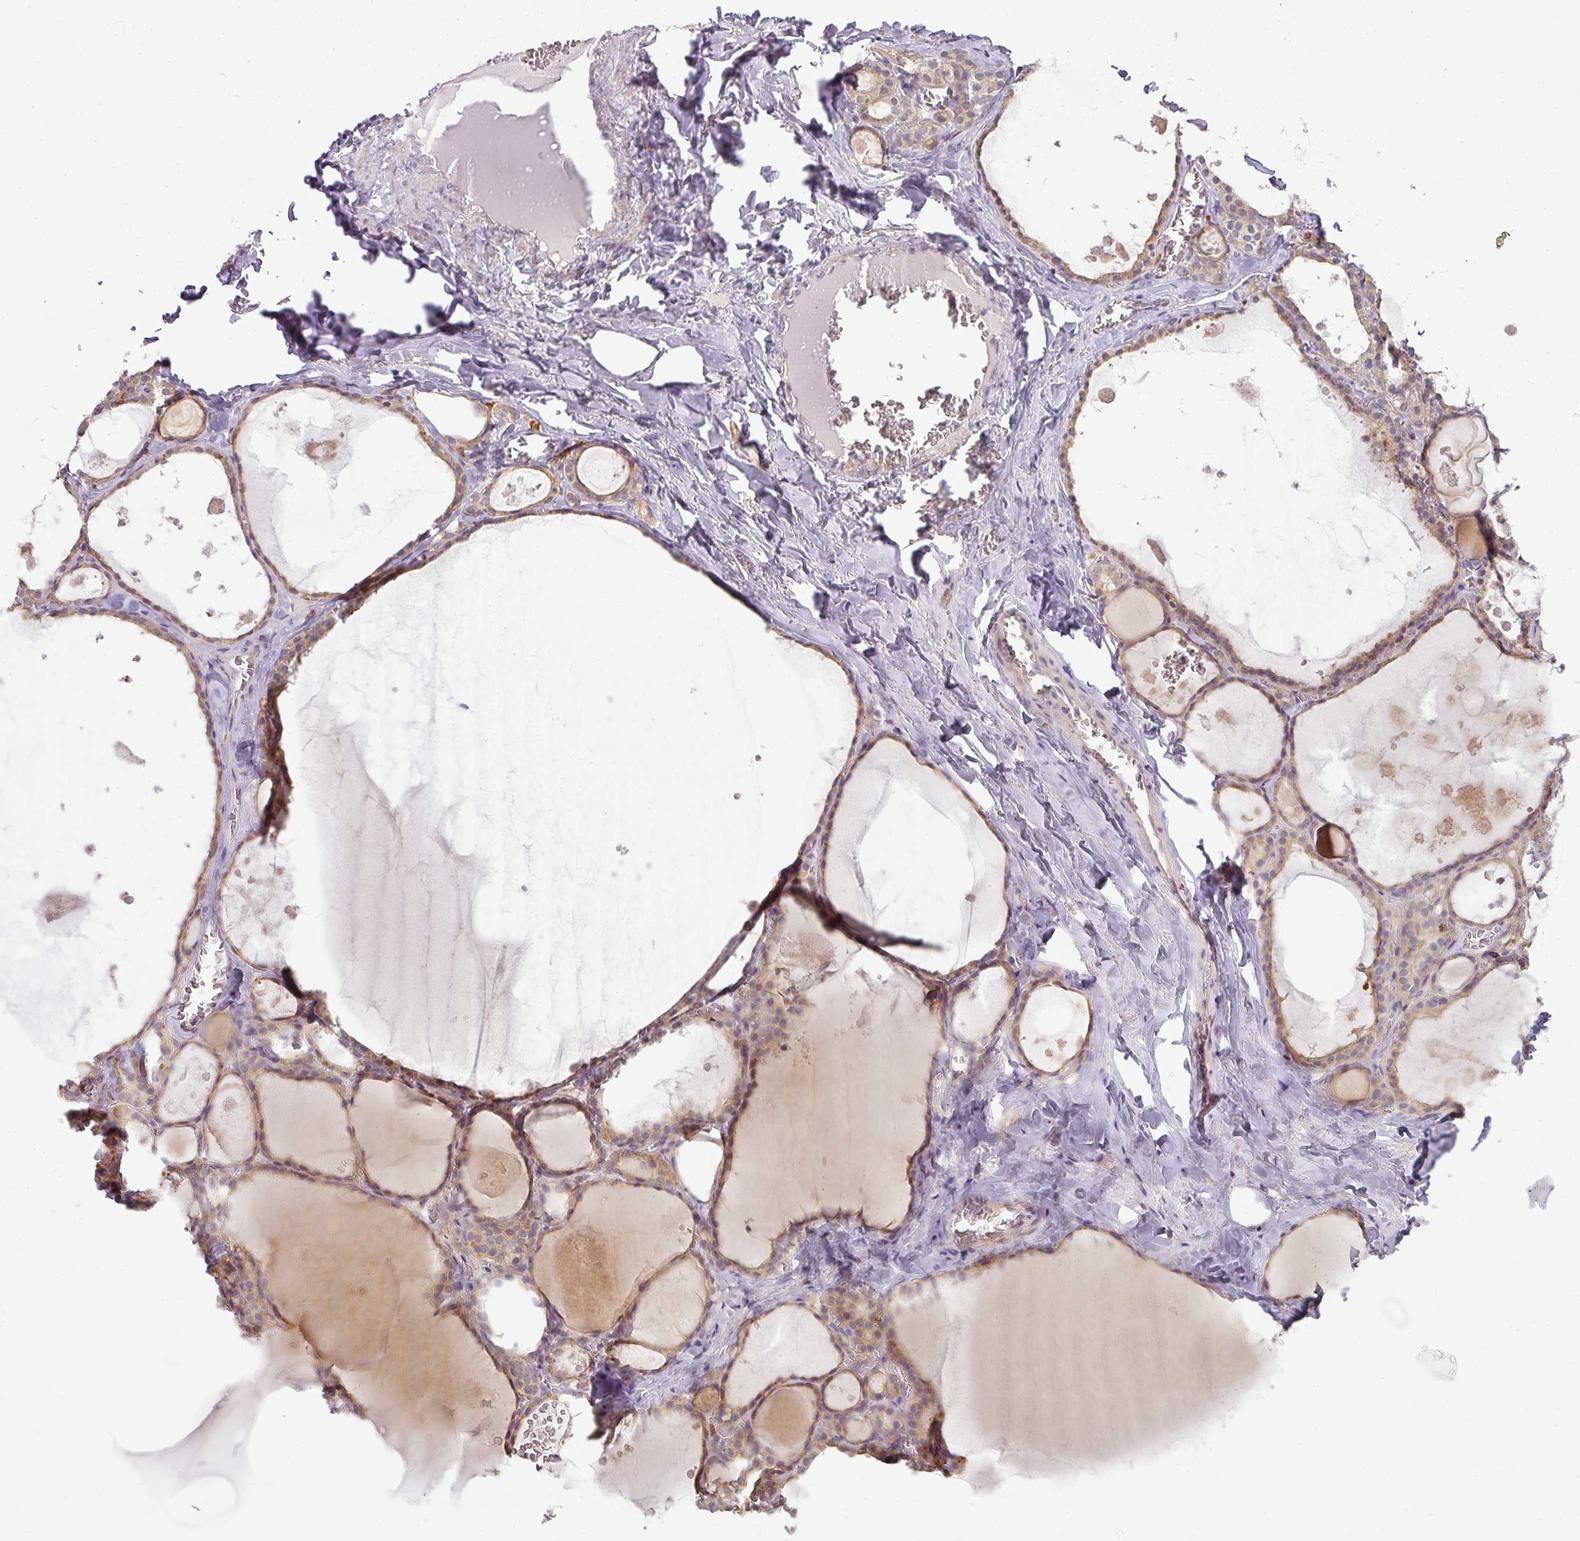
{"staining": {"intensity": "moderate", "quantity": ">75%", "location": "cytoplasmic/membranous"}, "tissue": "thyroid gland", "cell_type": "Glandular cells", "image_type": "normal", "snomed": [{"axis": "morphology", "description": "Normal tissue, NOS"}, {"axis": "topography", "description": "Thyroid gland"}], "caption": "Protein expression analysis of benign thyroid gland reveals moderate cytoplasmic/membranous positivity in about >75% of glandular cells. (DAB IHC, brown staining for protein, blue staining for nuclei).", "gene": "LY75", "patient": {"sex": "male", "age": 56}}